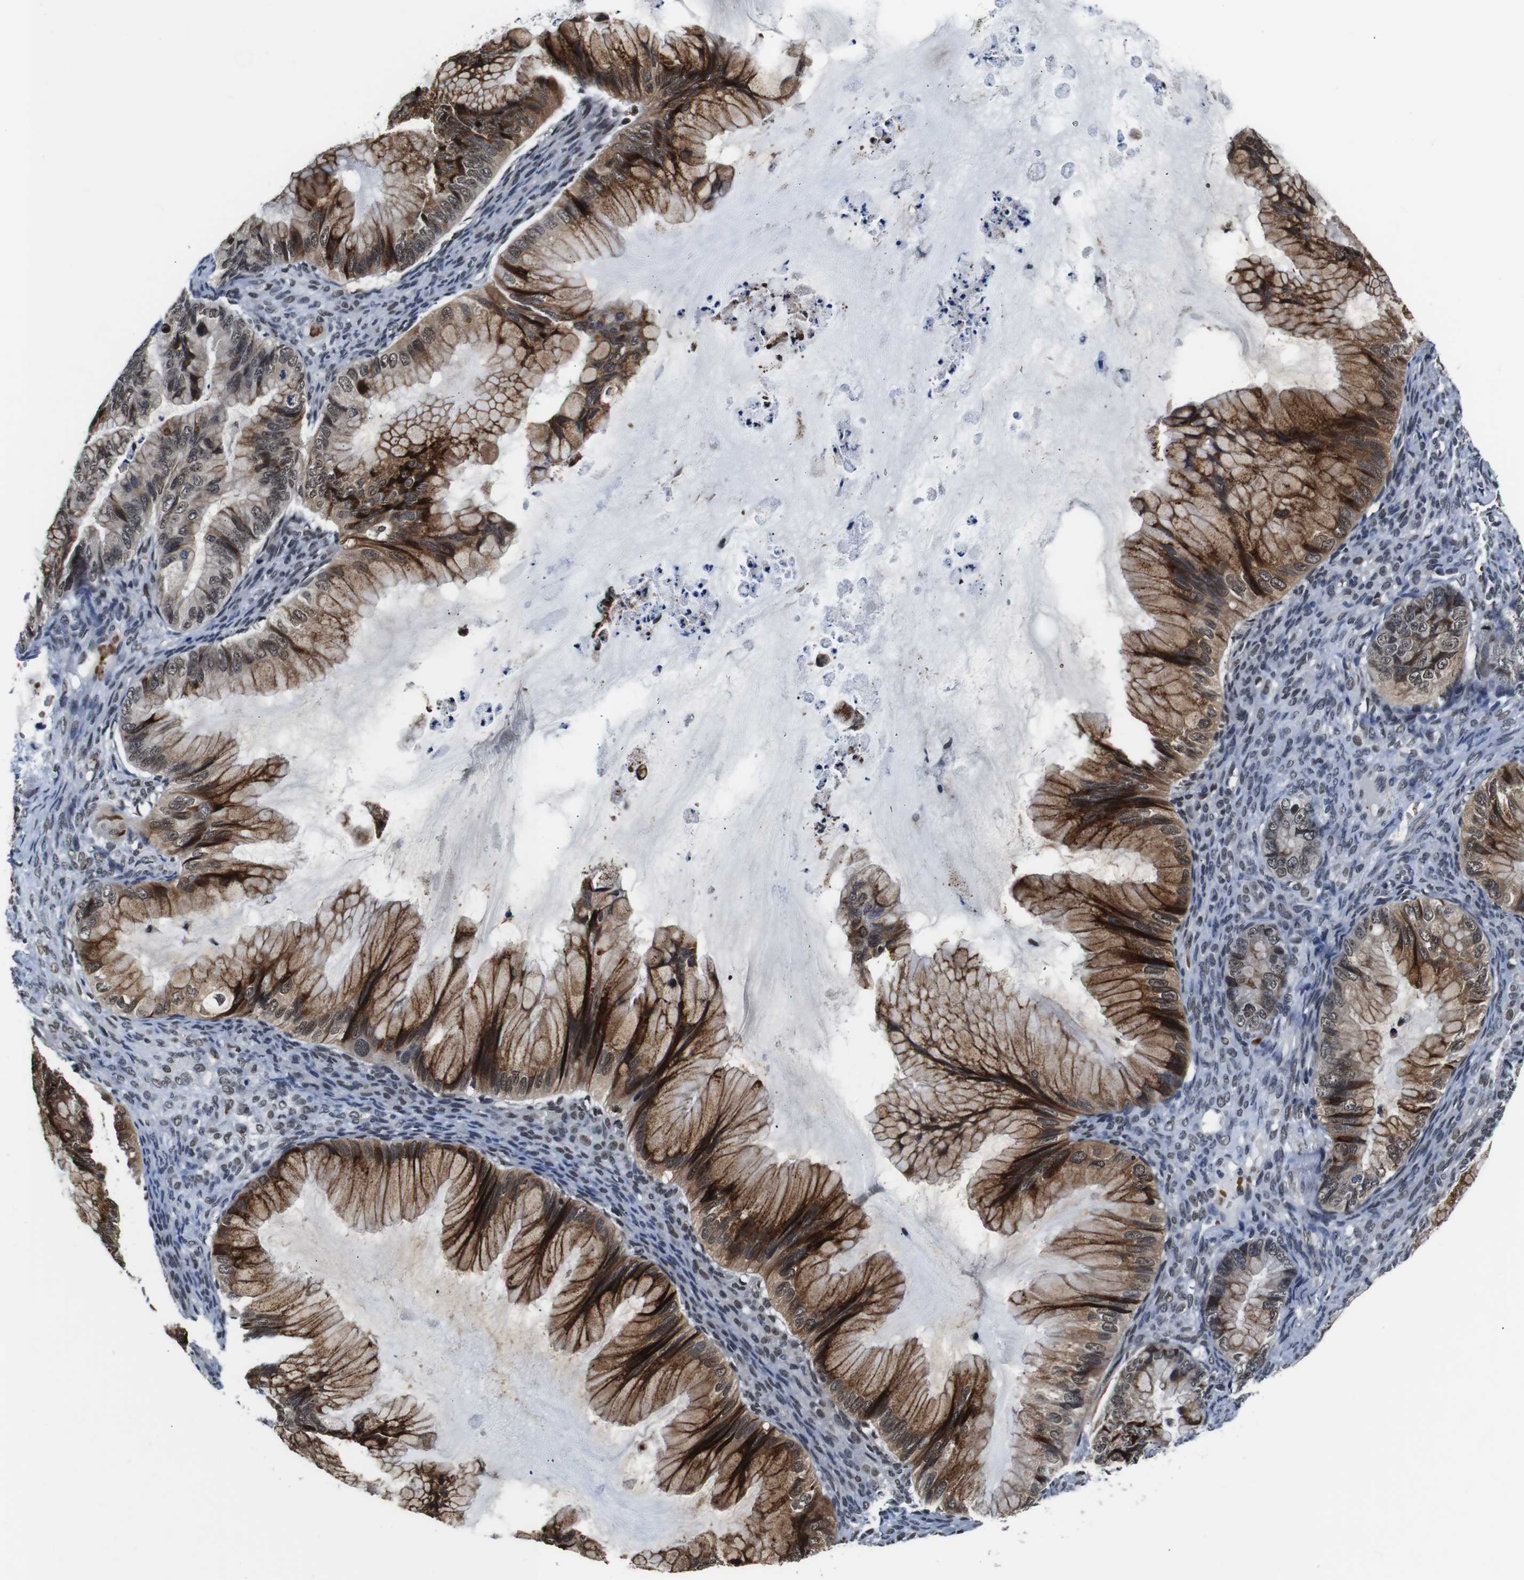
{"staining": {"intensity": "strong", "quantity": "25%-75%", "location": "cytoplasmic/membranous,nuclear"}, "tissue": "ovarian cancer", "cell_type": "Tumor cells", "image_type": "cancer", "snomed": [{"axis": "morphology", "description": "Cystadenocarcinoma, mucinous, NOS"}, {"axis": "topography", "description": "Ovary"}], "caption": "This is a photomicrograph of IHC staining of mucinous cystadenocarcinoma (ovarian), which shows strong staining in the cytoplasmic/membranous and nuclear of tumor cells.", "gene": "ILDR2", "patient": {"sex": "female", "age": 36}}